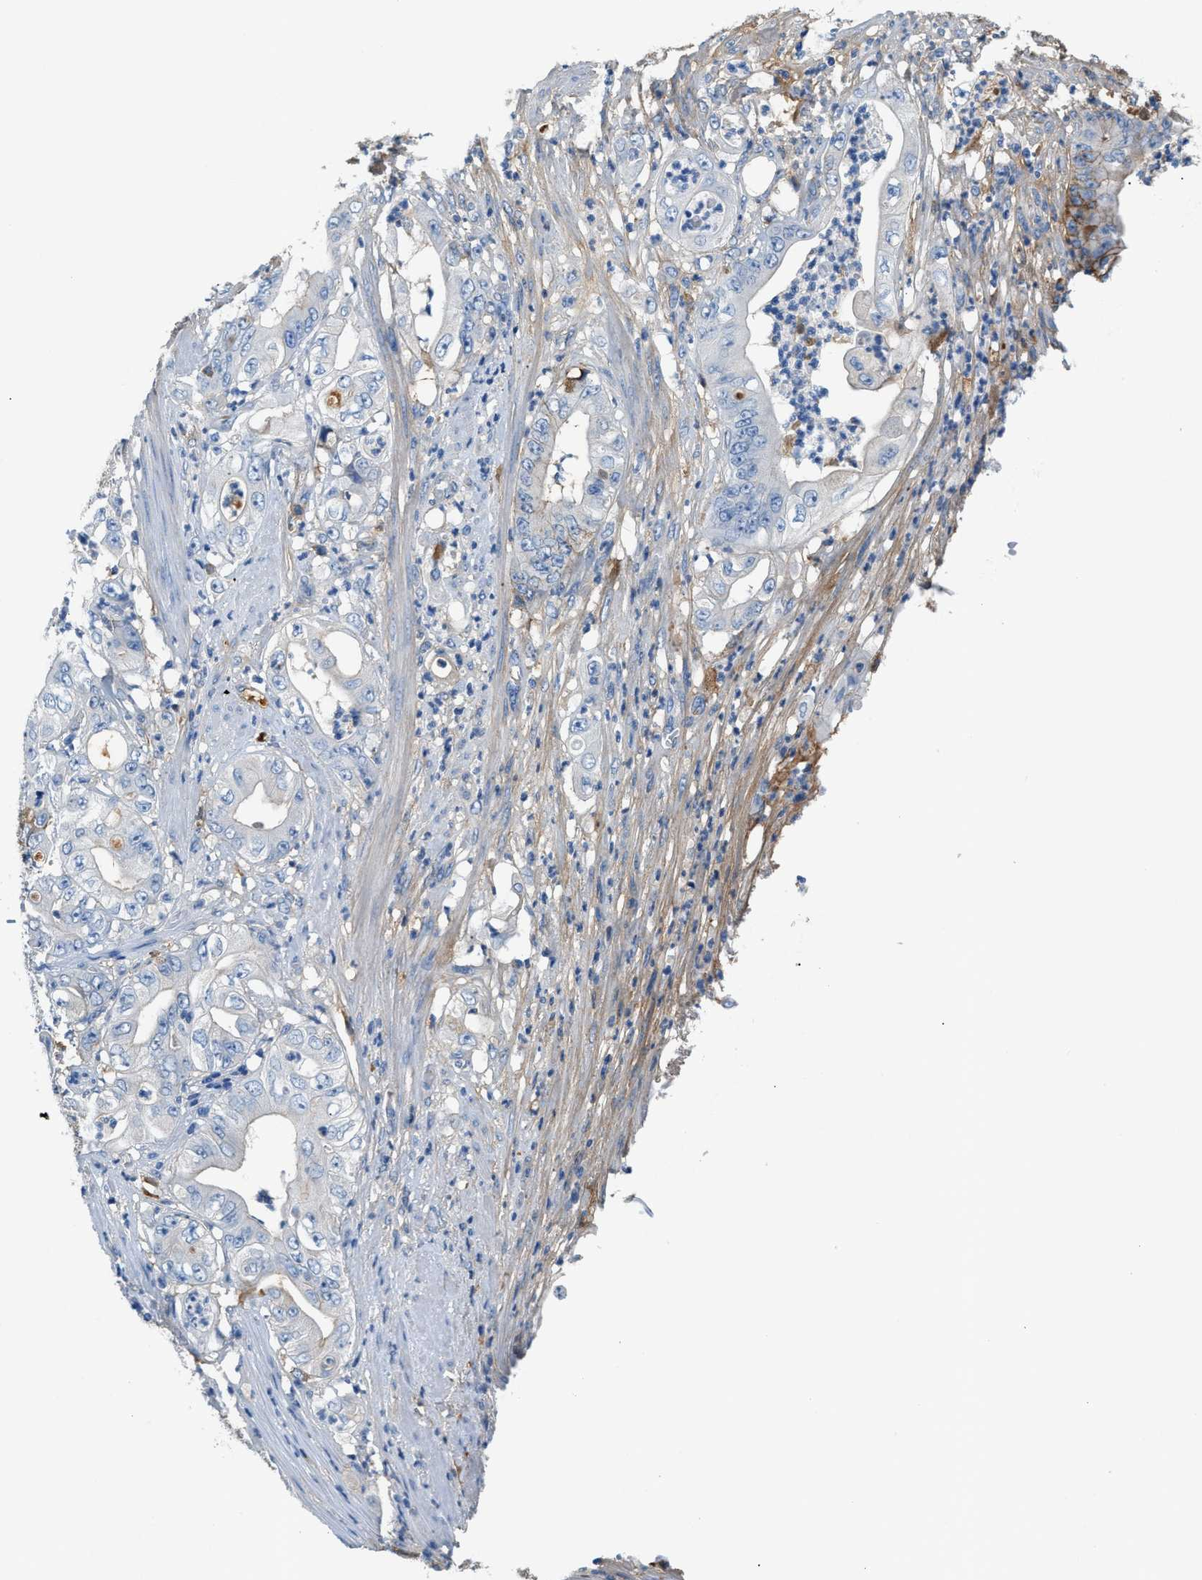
{"staining": {"intensity": "negative", "quantity": "none", "location": "none"}, "tissue": "stomach cancer", "cell_type": "Tumor cells", "image_type": "cancer", "snomed": [{"axis": "morphology", "description": "Adenocarcinoma, NOS"}, {"axis": "topography", "description": "Stomach"}], "caption": "Micrograph shows no protein staining in tumor cells of stomach adenocarcinoma tissue.", "gene": "CFI", "patient": {"sex": "female", "age": 73}}